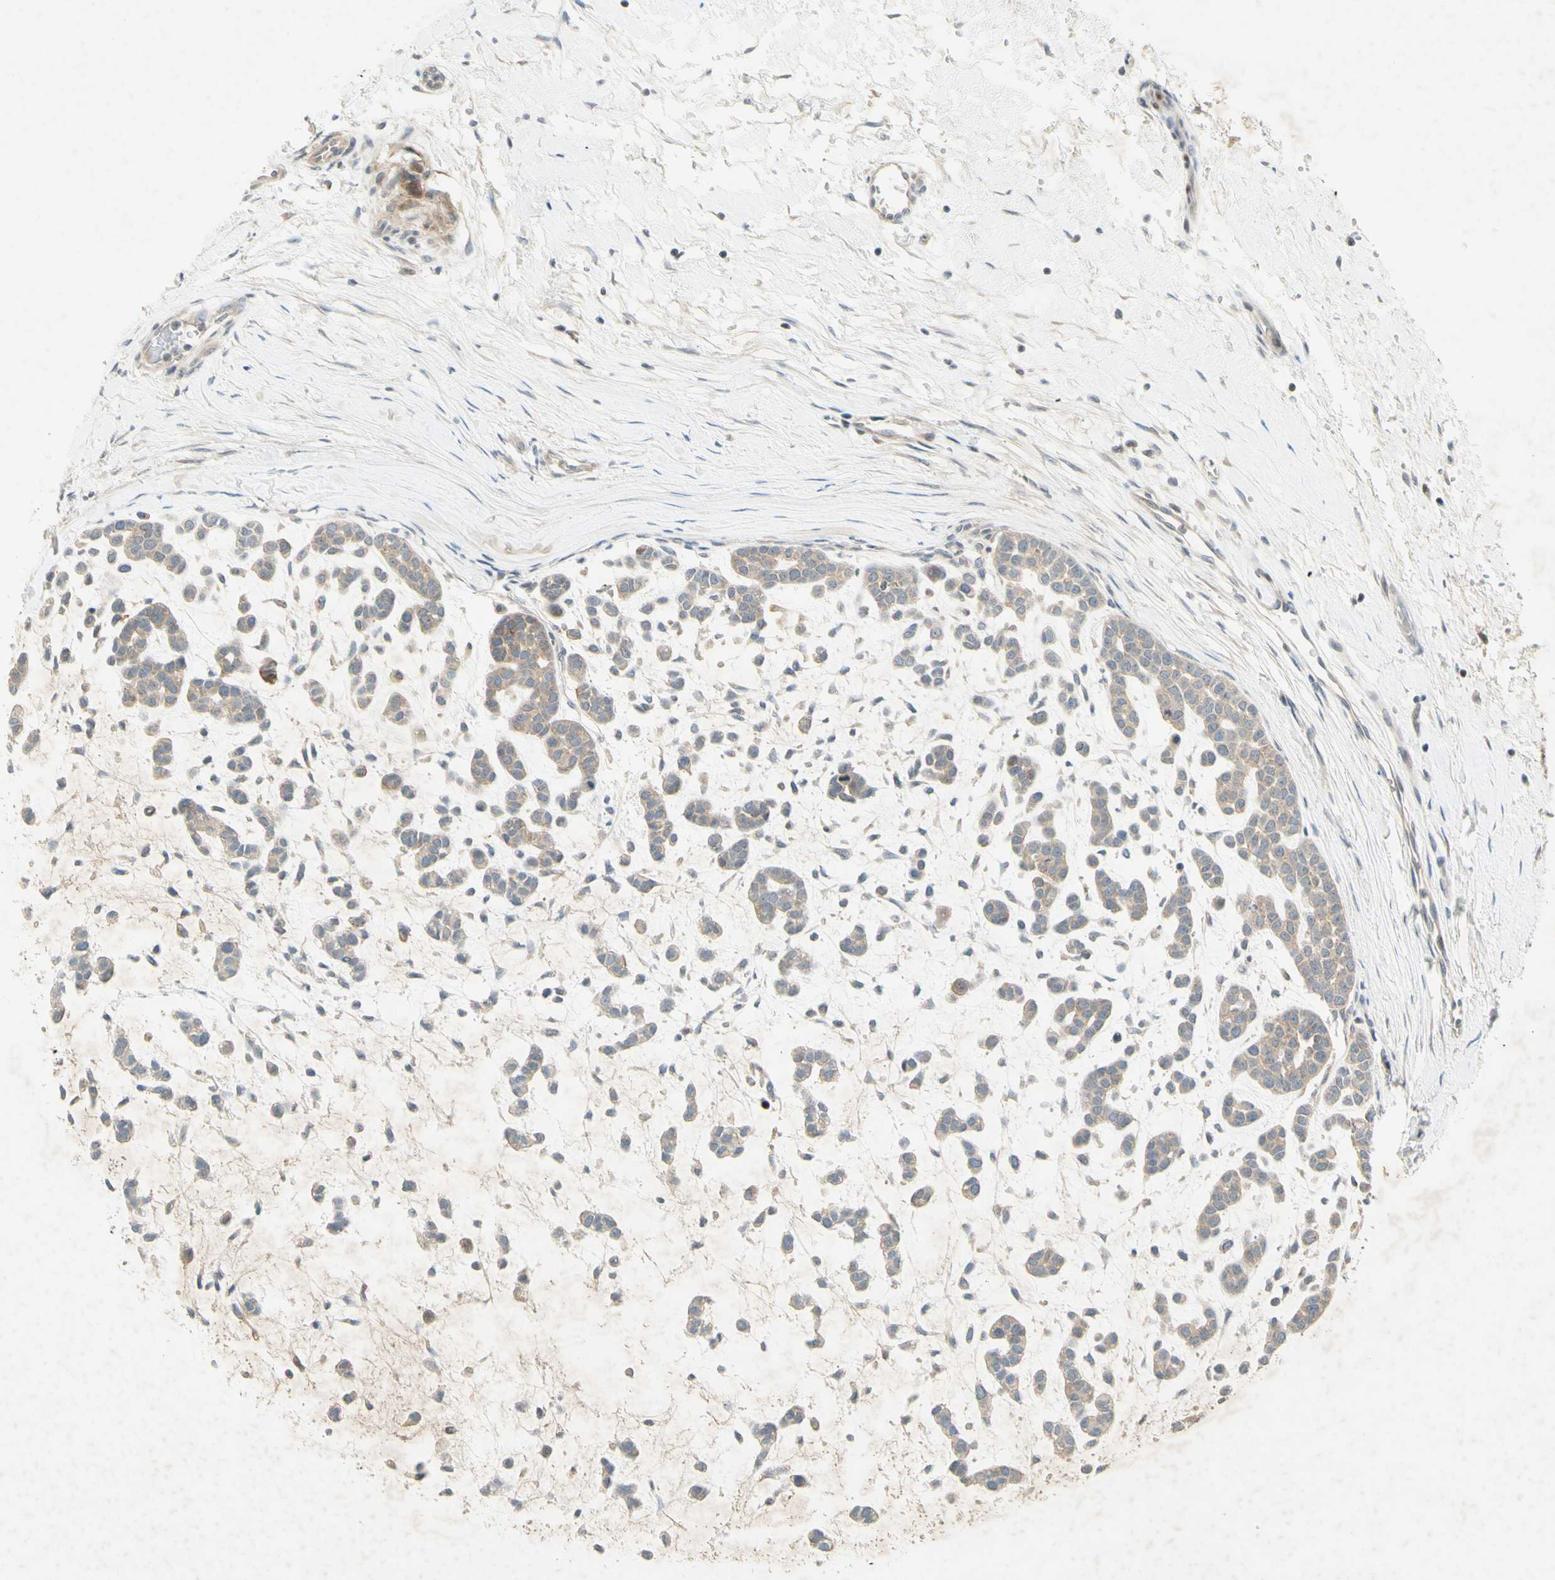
{"staining": {"intensity": "moderate", "quantity": "25%-75%", "location": "cytoplasmic/membranous"}, "tissue": "head and neck cancer", "cell_type": "Tumor cells", "image_type": "cancer", "snomed": [{"axis": "morphology", "description": "Adenocarcinoma, NOS"}, {"axis": "morphology", "description": "Adenoma, NOS"}, {"axis": "topography", "description": "Head-Neck"}], "caption": "Protein staining shows moderate cytoplasmic/membranous positivity in approximately 25%-75% of tumor cells in head and neck adenoma.", "gene": "ETF1", "patient": {"sex": "female", "age": 55}}